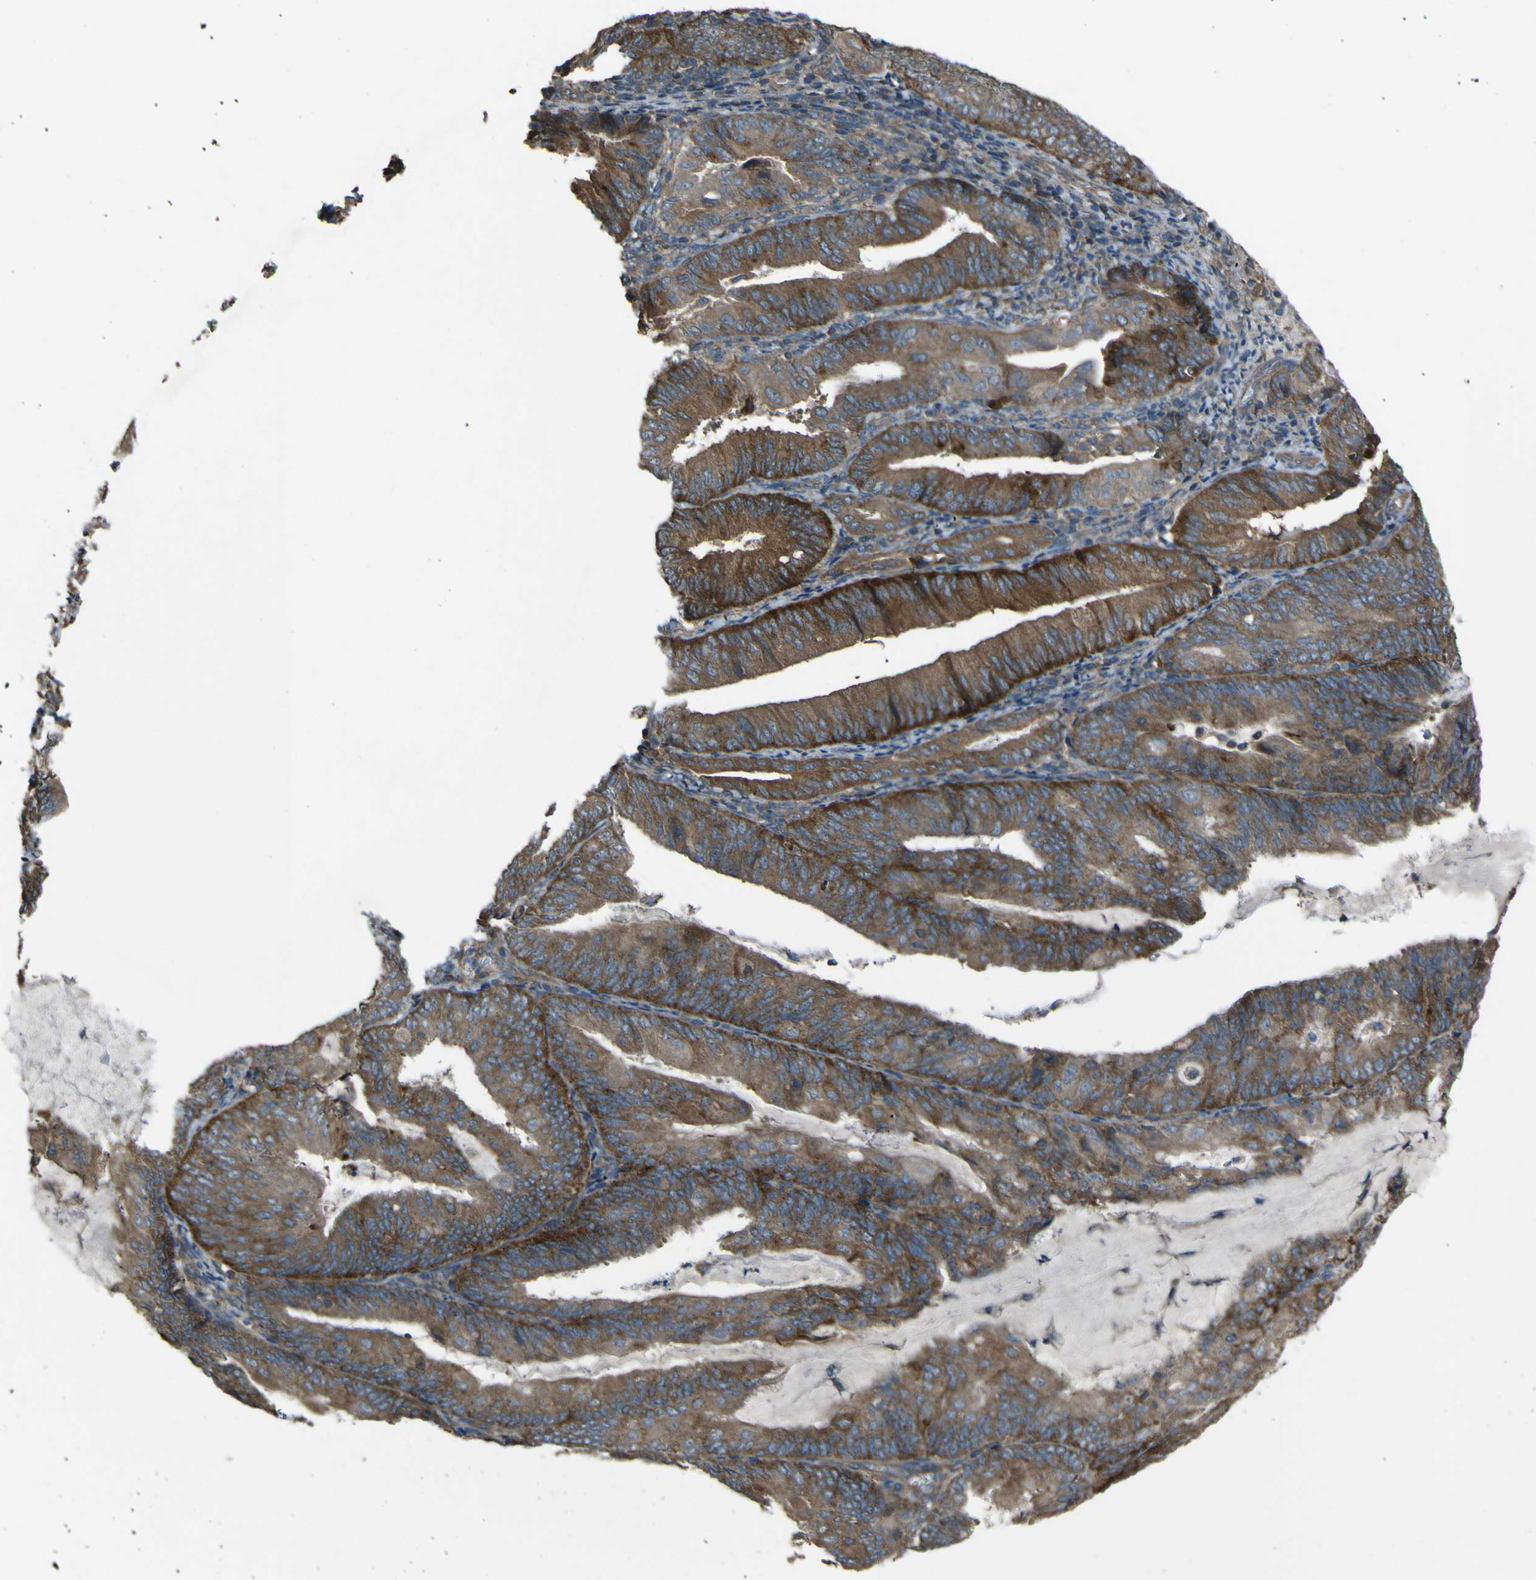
{"staining": {"intensity": "strong", "quantity": ">75%", "location": "cytoplasmic/membranous"}, "tissue": "endometrial cancer", "cell_type": "Tumor cells", "image_type": "cancer", "snomed": [{"axis": "morphology", "description": "Adenocarcinoma, NOS"}, {"axis": "topography", "description": "Endometrium"}], "caption": "Immunohistochemistry (IHC) staining of adenocarcinoma (endometrial), which exhibits high levels of strong cytoplasmic/membranous staining in approximately >75% of tumor cells indicating strong cytoplasmic/membranous protein positivity. The staining was performed using DAB (brown) for protein detection and nuclei were counterstained in hematoxylin (blue).", "gene": "NAALADL2", "patient": {"sex": "female", "age": 81}}